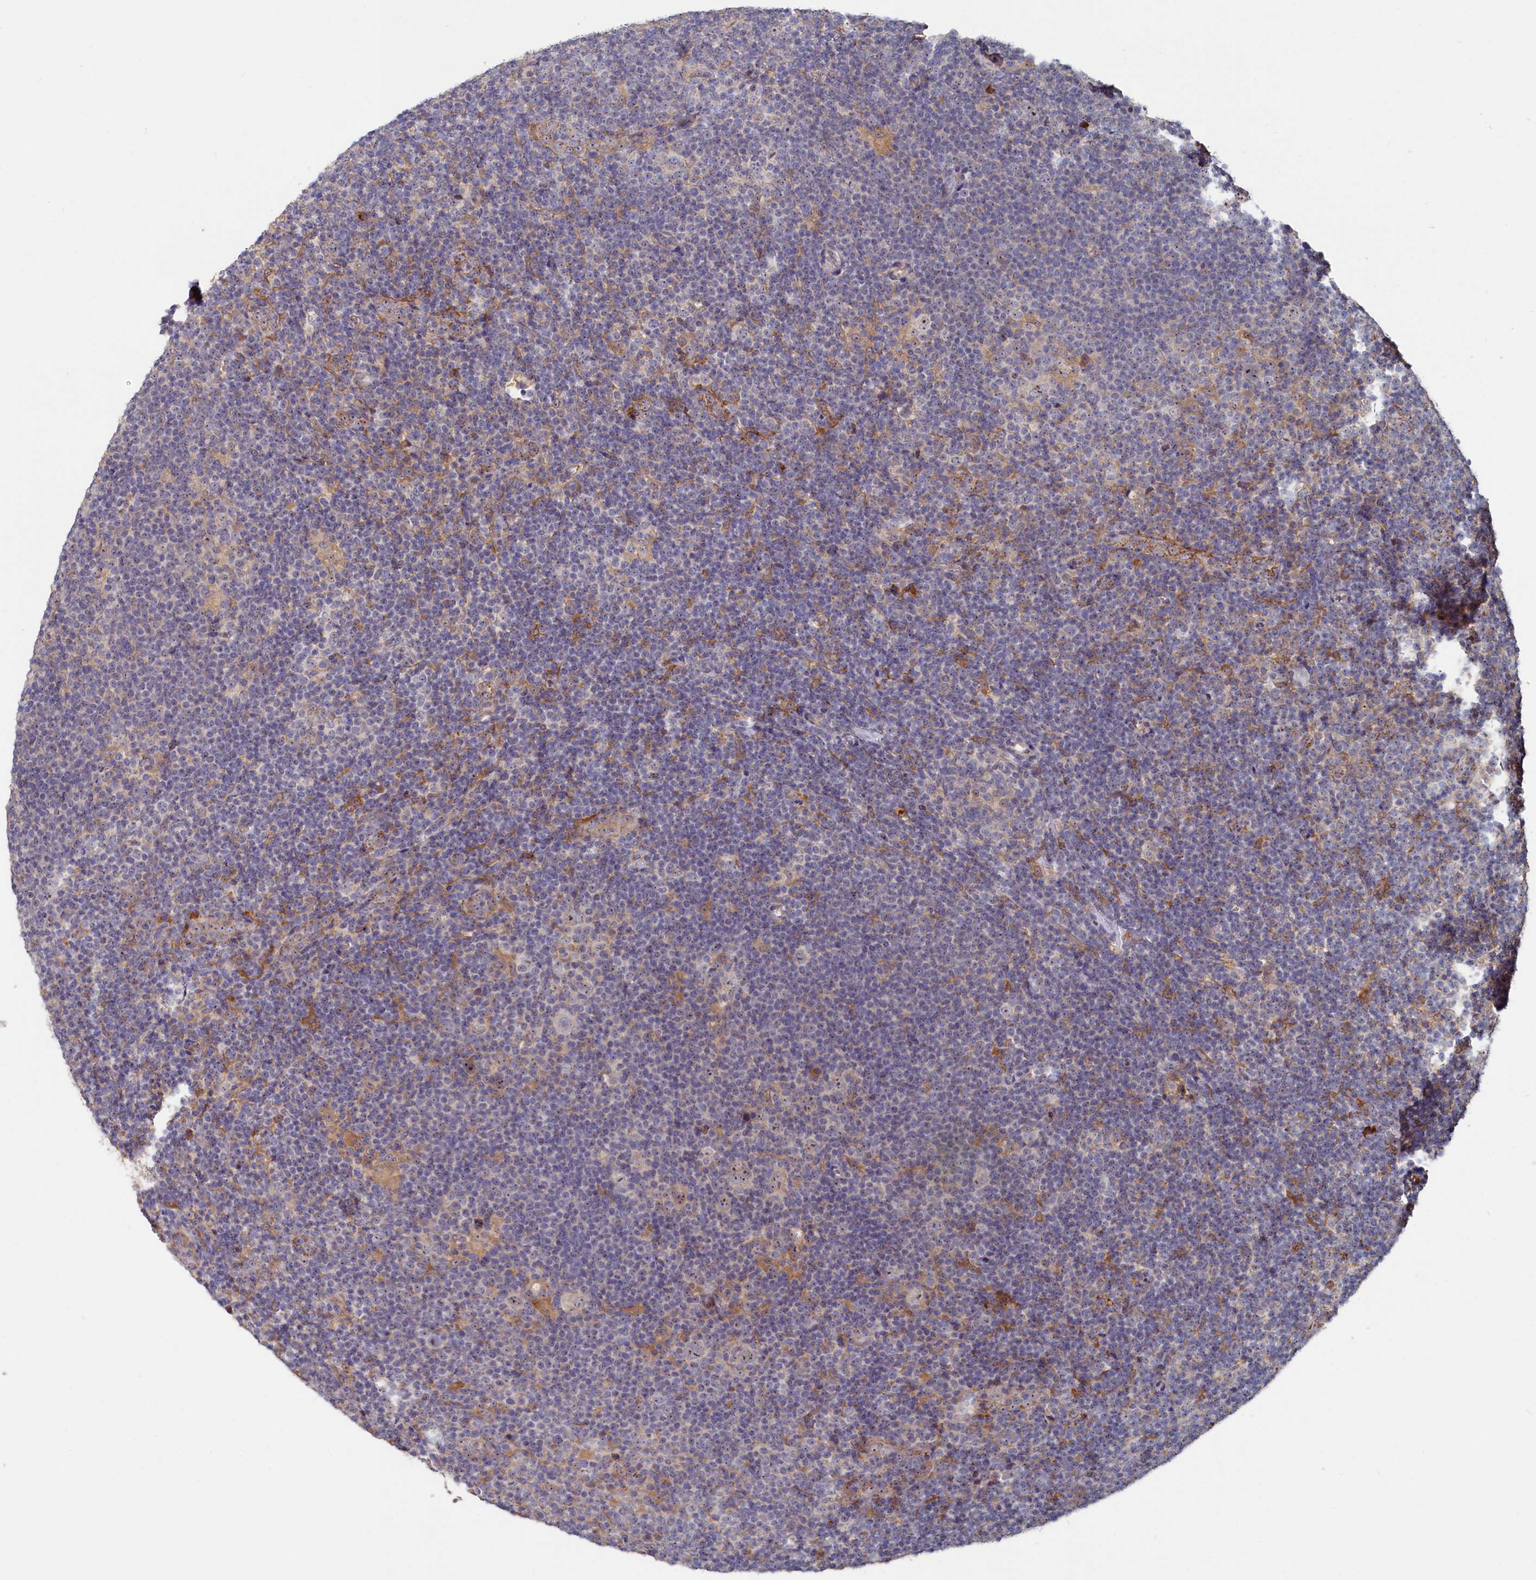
{"staining": {"intensity": "weak", "quantity": "25%-75%", "location": "nuclear"}, "tissue": "lymphoma", "cell_type": "Tumor cells", "image_type": "cancer", "snomed": [{"axis": "morphology", "description": "Hodgkin's disease, NOS"}, {"axis": "topography", "description": "Lymph node"}], "caption": "Weak nuclear positivity for a protein is seen in about 25%-75% of tumor cells of Hodgkin's disease using IHC.", "gene": "RGS7BP", "patient": {"sex": "female", "age": 57}}